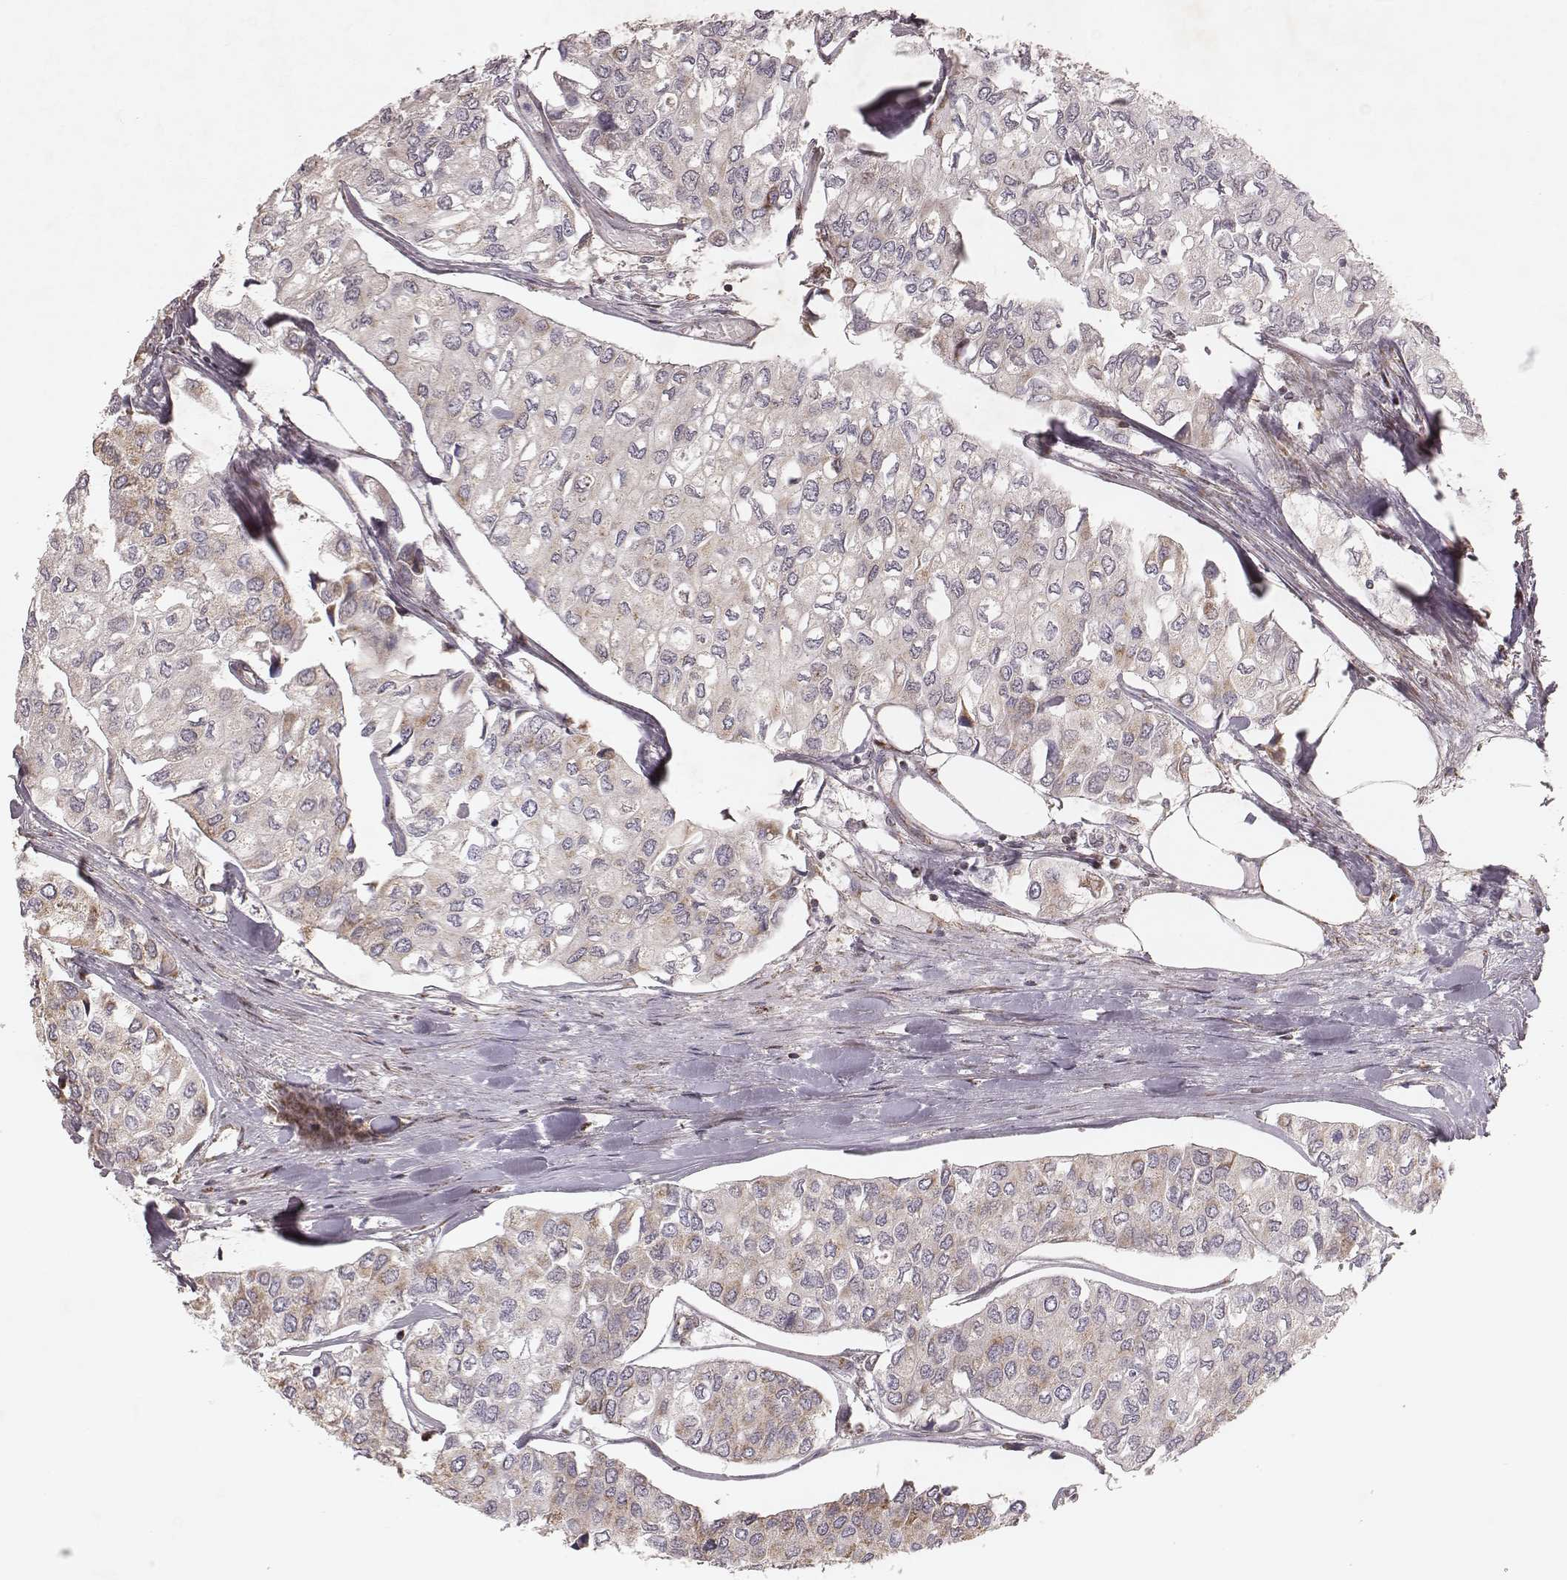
{"staining": {"intensity": "weak", "quantity": "25%-75%", "location": "cytoplasmic/membranous"}, "tissue": "urothelial cancer", "cell_type": "Tumor cells", "image_type": "cancer", "snomed": [{"axis": "morphology", "description": "Urothelial carcinoma, High grade"}, {"axis": "topography", "description": "Urinary bladder"}], "caption": "Tumor cells display low levels of weak cytoplasmic/membranous positivity in about 25%-75% of cells in human urothelial cancer. (DAB (3,3'-diaminobenzidine) = brown stain, brightfield microscopy at high magnification).", "gene": "NDUFA7", "patient": {"sex": "male", "age": 73}}